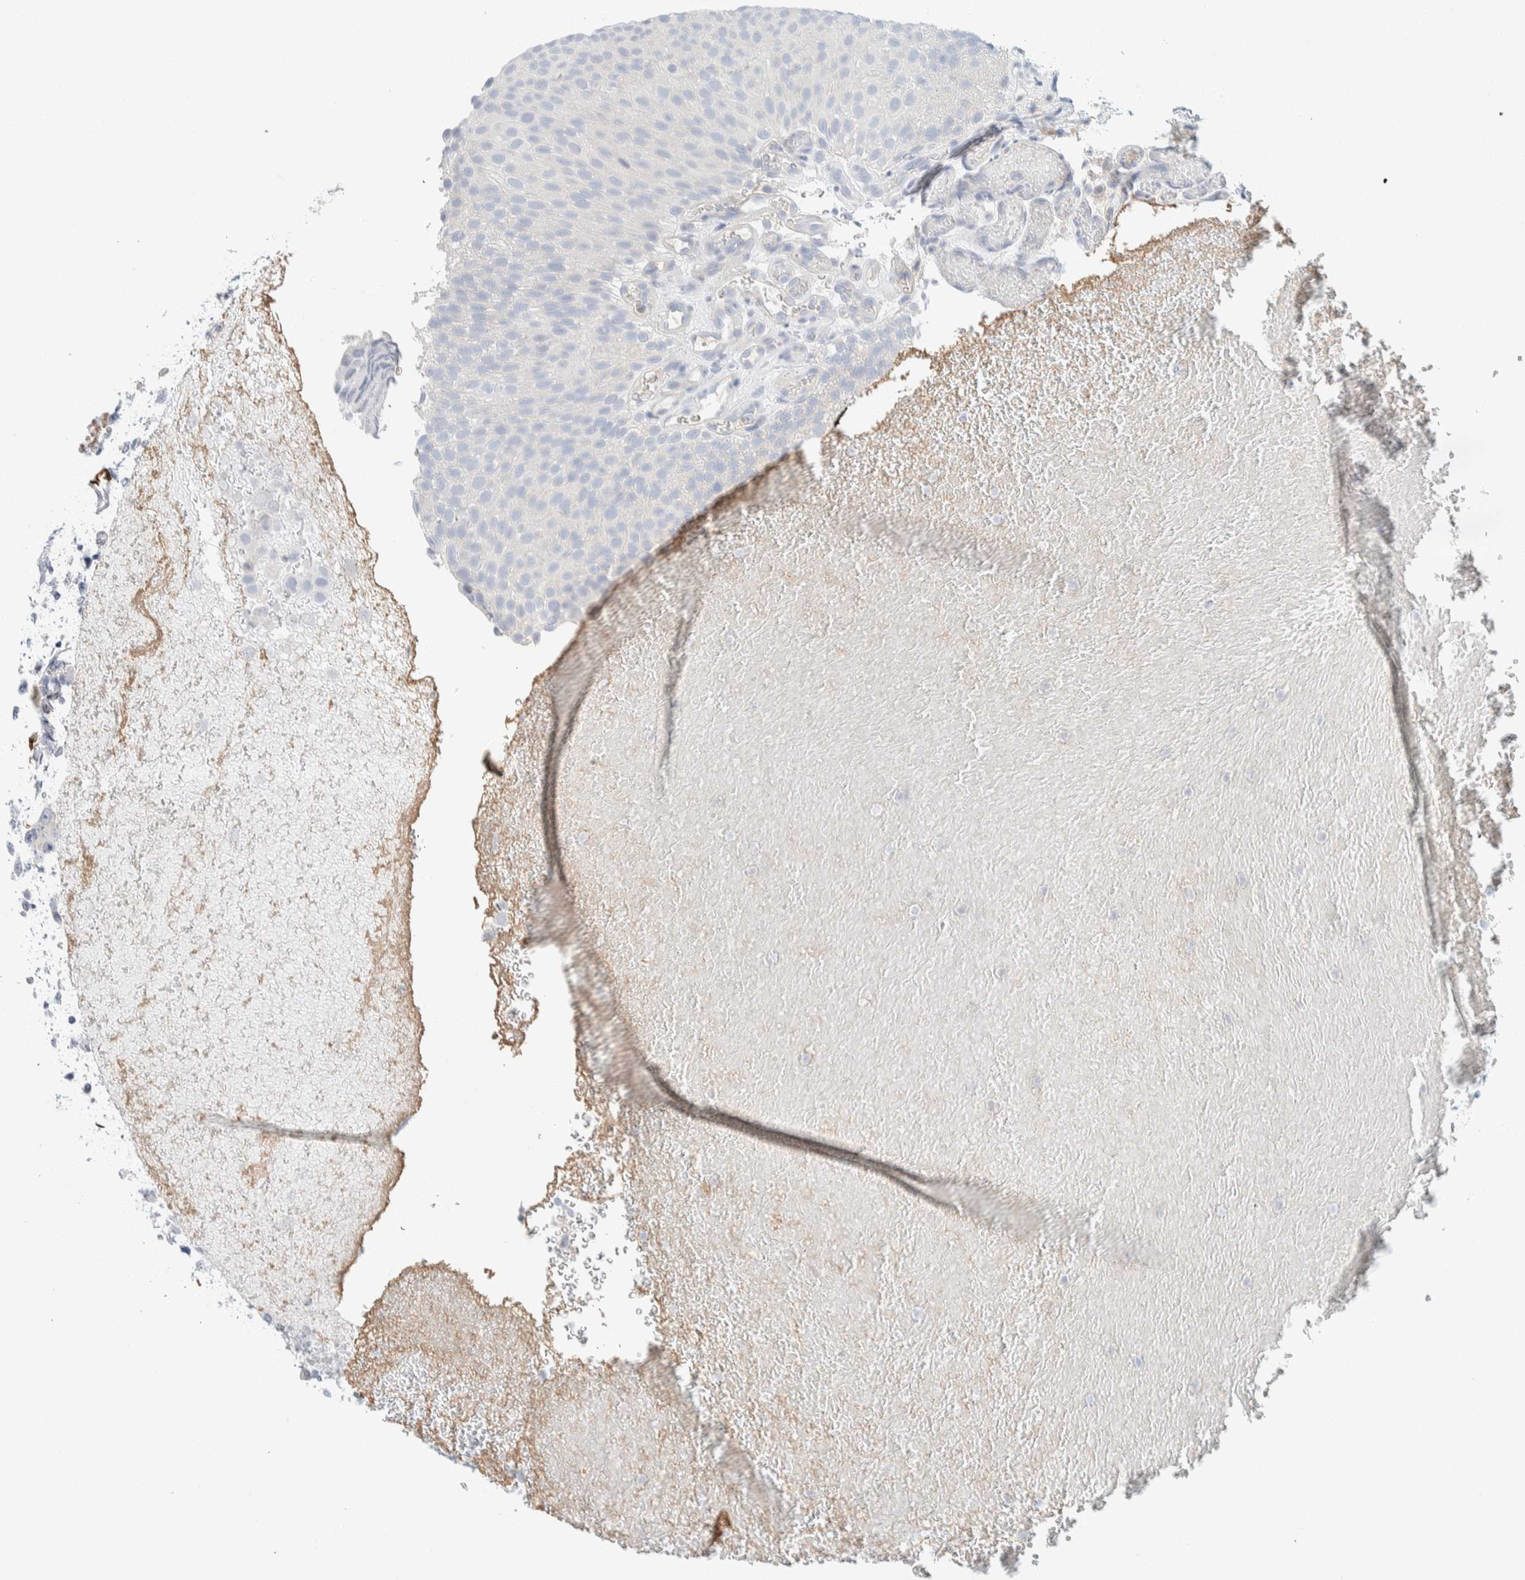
{"staining": {"intensity": "negative", "quantity": "none", "location": "none"}, "tissue": "urothelial cancer", "cell_type": "Tumor cells", "image_type": "cancer", "snomed": [{"axis": "morphology", "description": "Urothelial carcinoma, Low grade"}, {"axis": "topography", "description": "Urinary bladder"}], "caption": "Tumor cells show no significant protein staining in urothelial cancer. (Stains: DAB (3,3'-diaminobenzidine) immunohistochemistry with hematoxylin counter stain, Microscopy: brightfield microscopy at high magnification).", "gene": "ALOX12B", "patient": {"sex": "male", "age": 78}}